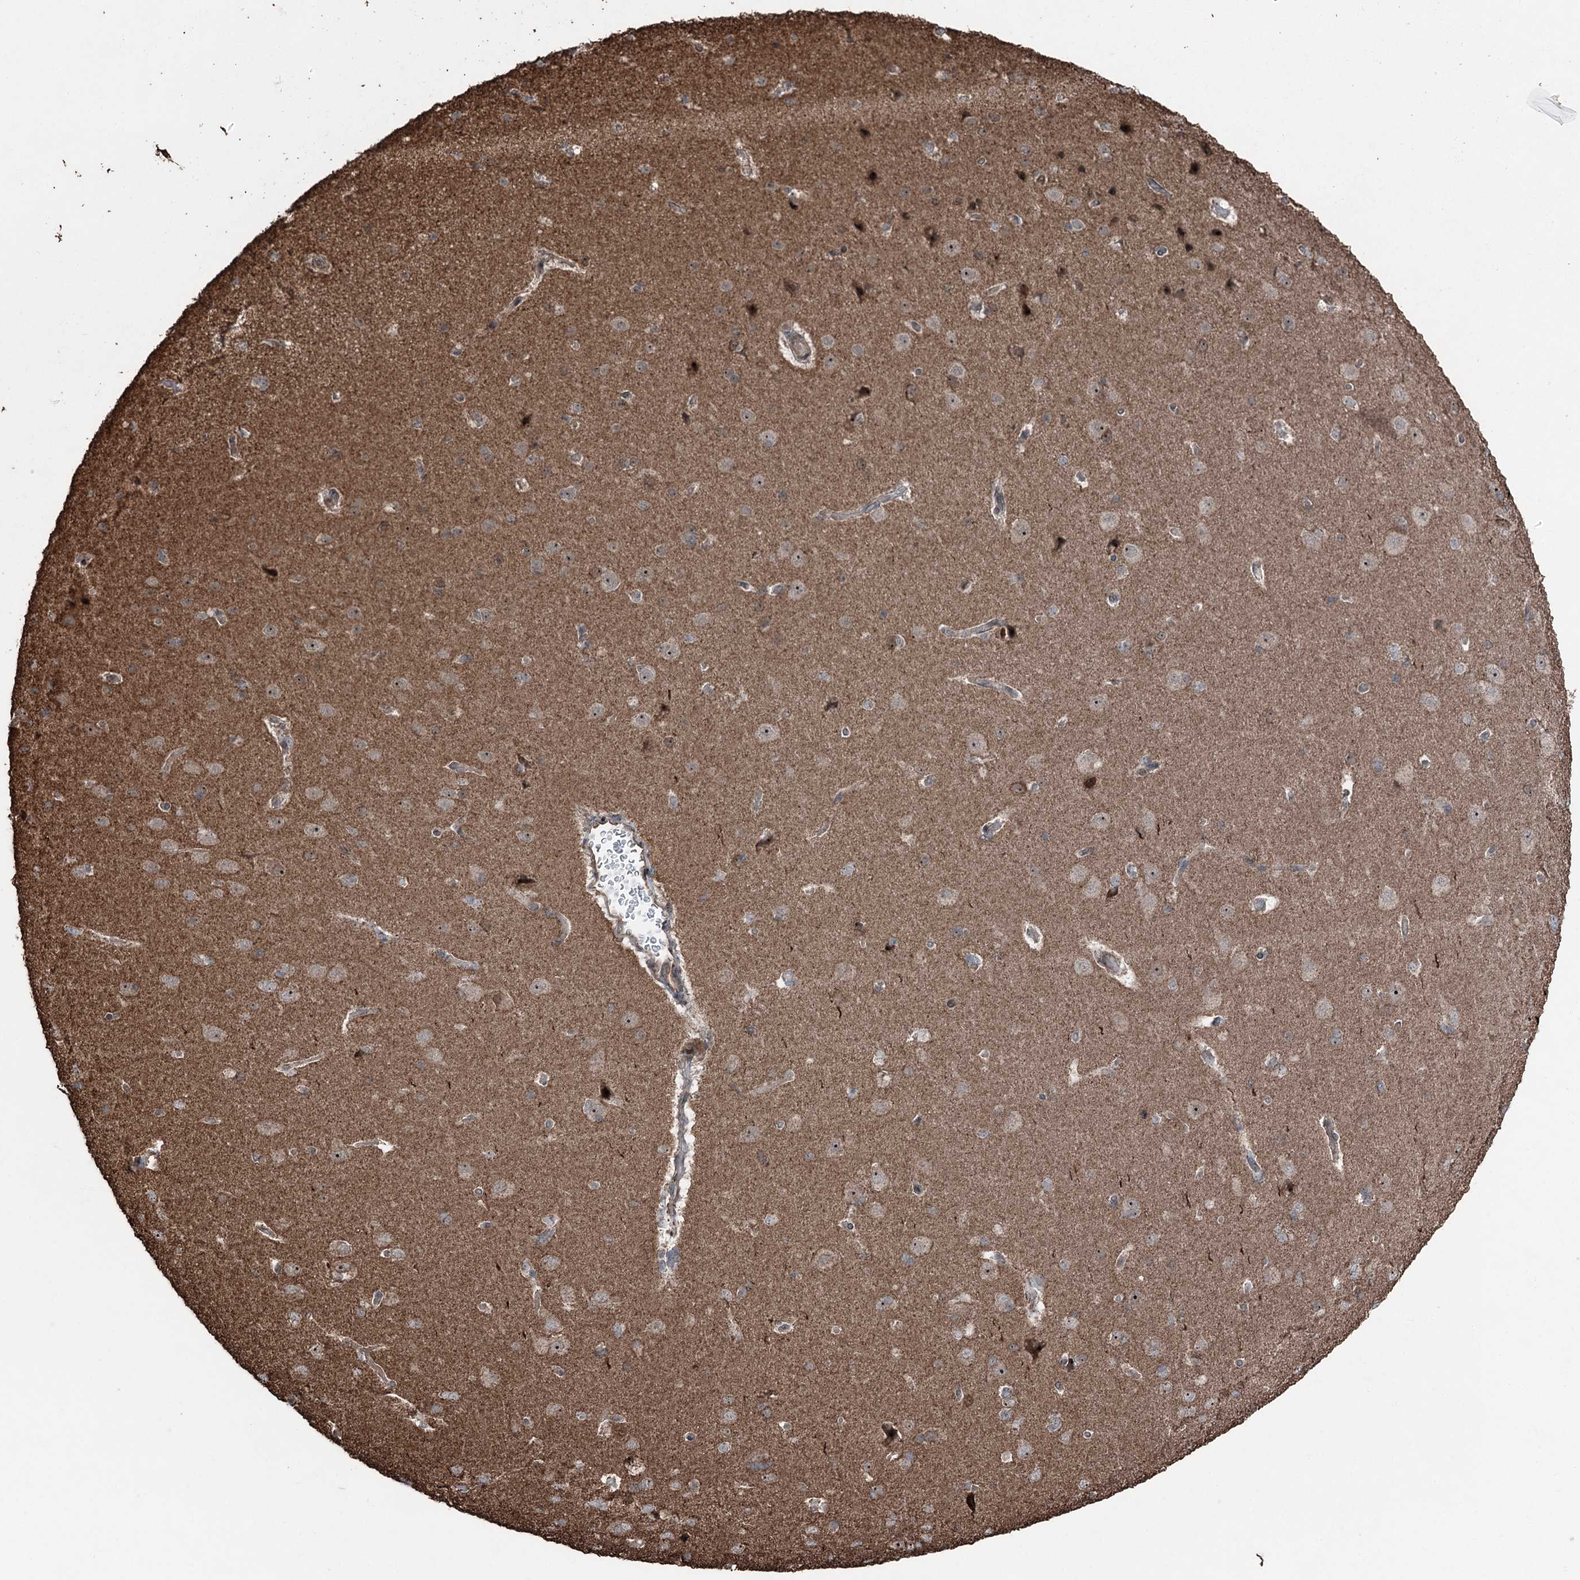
{"staining": {"intensity": "weak", "quantity": ">75%", "location": "cytoplasmic/membranous,nuclear"}, "tissue": "cerebral cortex", "cell_type": "Endothelial cells", "image_type": "normal", "snomed": [{"axis": "morphology", "description": "Normal tissue, NOS"}, {"axis": "topography", "description": "Cerebral cortex"}], "caption": "Protein staining of benign cerebral cortex exhibits weak cytoplasmic/membranous,nuclear expression in about >75% of endothelial cells. The staining was performed using DAB (3,3'-diaminobenzidine), with brown indicating positive protein expression. Nuclei are stained blue with hematoxylin.", "gene": "STEEP1", "patient": {"sex": "male", "age": 62}}